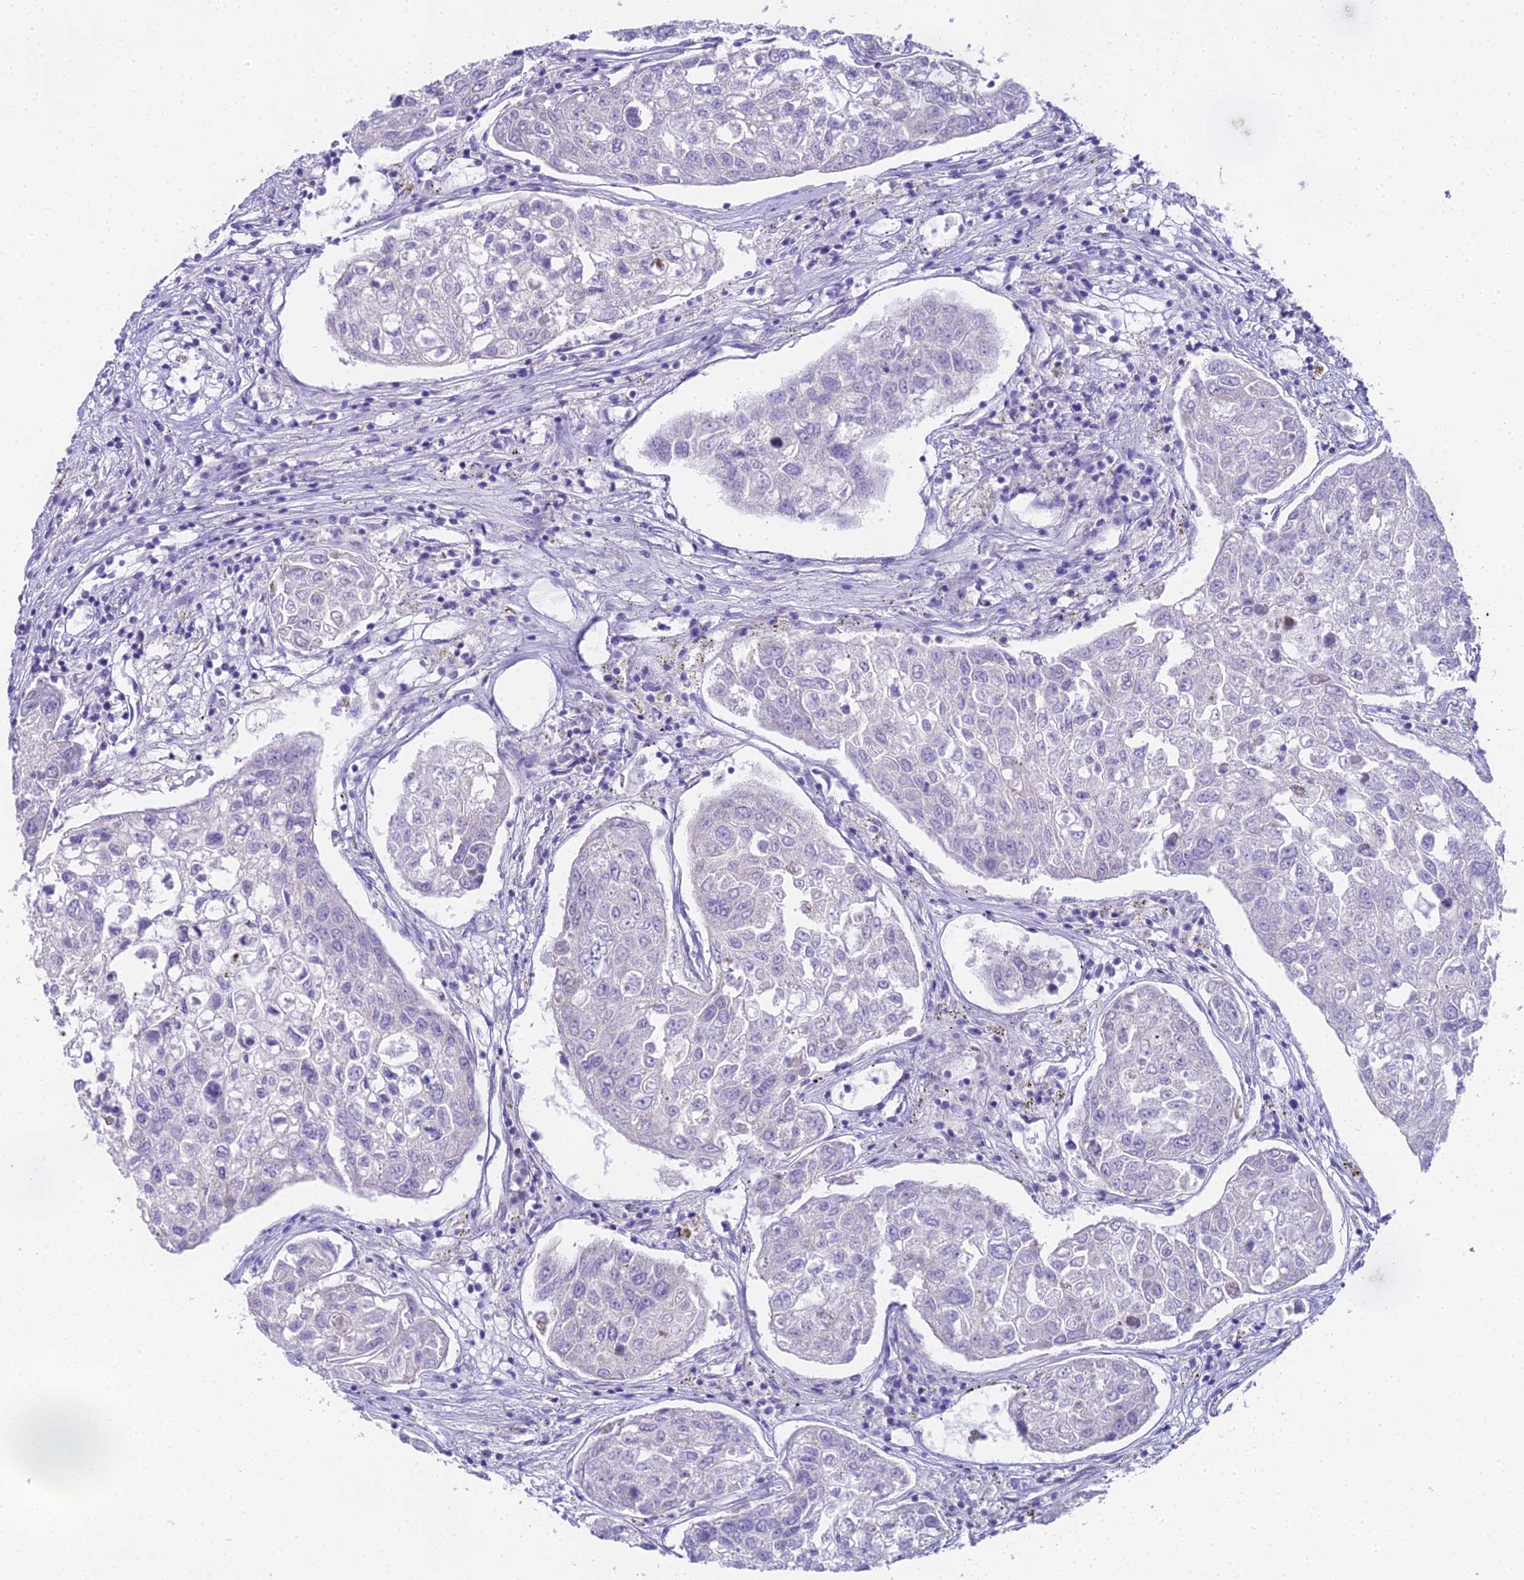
{"staining": {"intensity": "negative", "quantity": "none", "location": "none"}, "tissue": "urothelial cancer", "cell_type": "Tumor cells", "image_type": "cancer", "snomed": [{"axis": "morphology", "description": "Urothelial carcinoma, High grade"}, {"axis": "topography", "description": "Lymph node"}, {"axis": "topography", "description": "Urinary bladder"}], "caption": "This is a image of immunohistochemistry staining of high-grade urothelial carcinoma, which shows no expression in tumor cells.", "gene": "UNC80", "patient": {"sex": "male", "age": 51}}